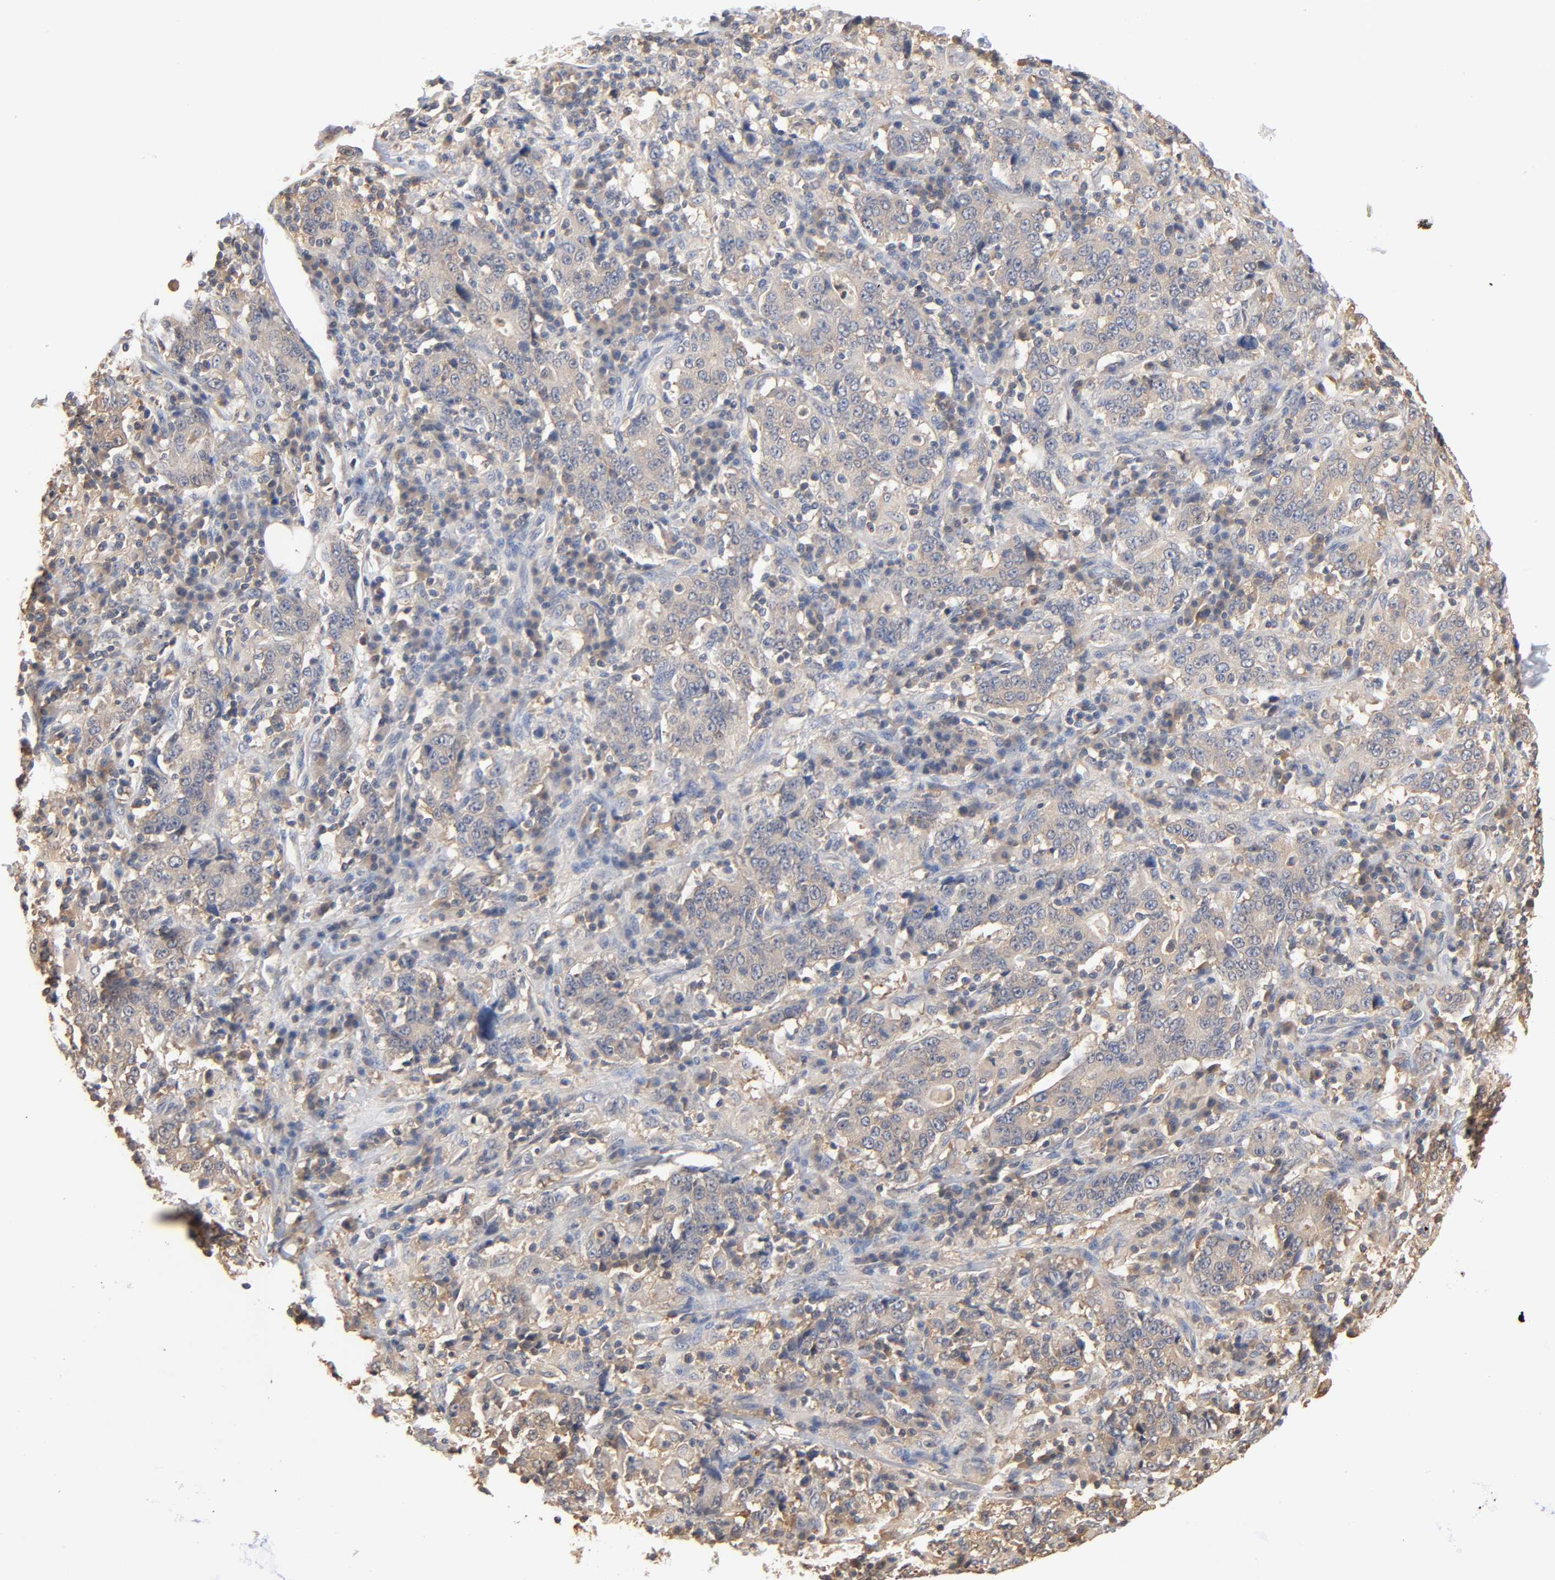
{"staining": {"intensity": "weak", "quantity": "25%-75%", "location": "cytoplasmic/membranous"}, "tissue": "stomach cancer", "cell_type": "Tumor cells", "image_type": "cancer", "snomed": [{"axis": "morphology", "description": "Normal tissue, NOS"}, {"axis": "morphology", "description": "Adenocarcinoma, NOS"}, {"axis": "topography", "description": "Stomach, upper"}, {"axis": "topography", "description": "Stomach"}], "caption": "High-magnification brightfield microscopy of stomach cancer stained with DAB (brown) and counterstained with hematoxylin (blue). tumor cells exhibit weak cytoplasmic/membranous staining is present in approximately25%-75% of cells.", "gene": "ALDOA", "patient": {"sex": "male", "age": 59}}